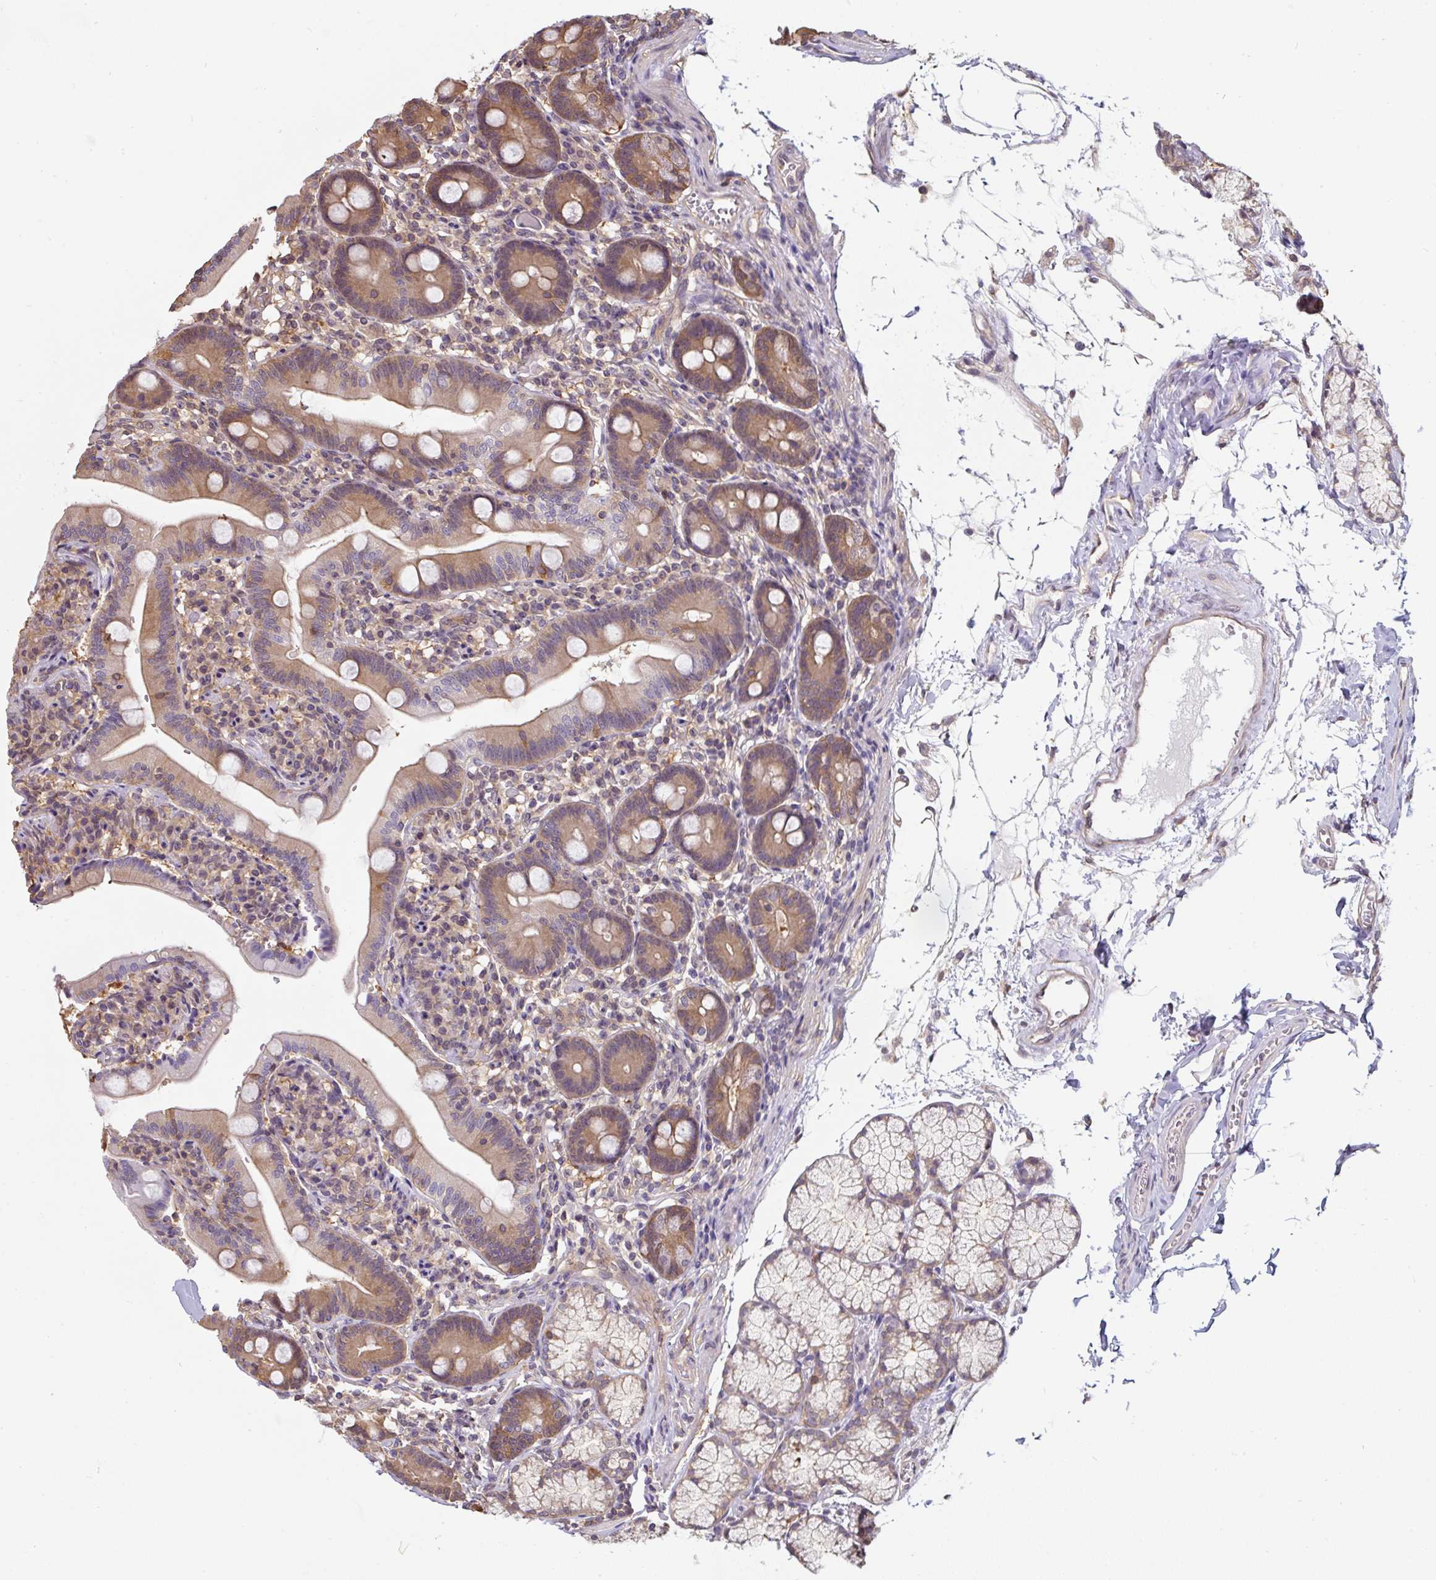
{"staining": {"intensity": "moderate", "quantity": ">75%", "location": "cytoplasmic/membranous"}, "tissue": "duodenum", "cell_type": "Glandular cells", "image_type": "normal", "snomed": [{"axis": "morphology", "description": "Normal tissue, NOS"}, {"axis": "topography", "description": "Duodenum"}], "caption": "Duodenum stained with IHC demonstrates moderate cytoplasmic/membranous expression in about >75% of glandular cells.", "gene": "ST13", "patient": {"sex": "female", "age": 67}}